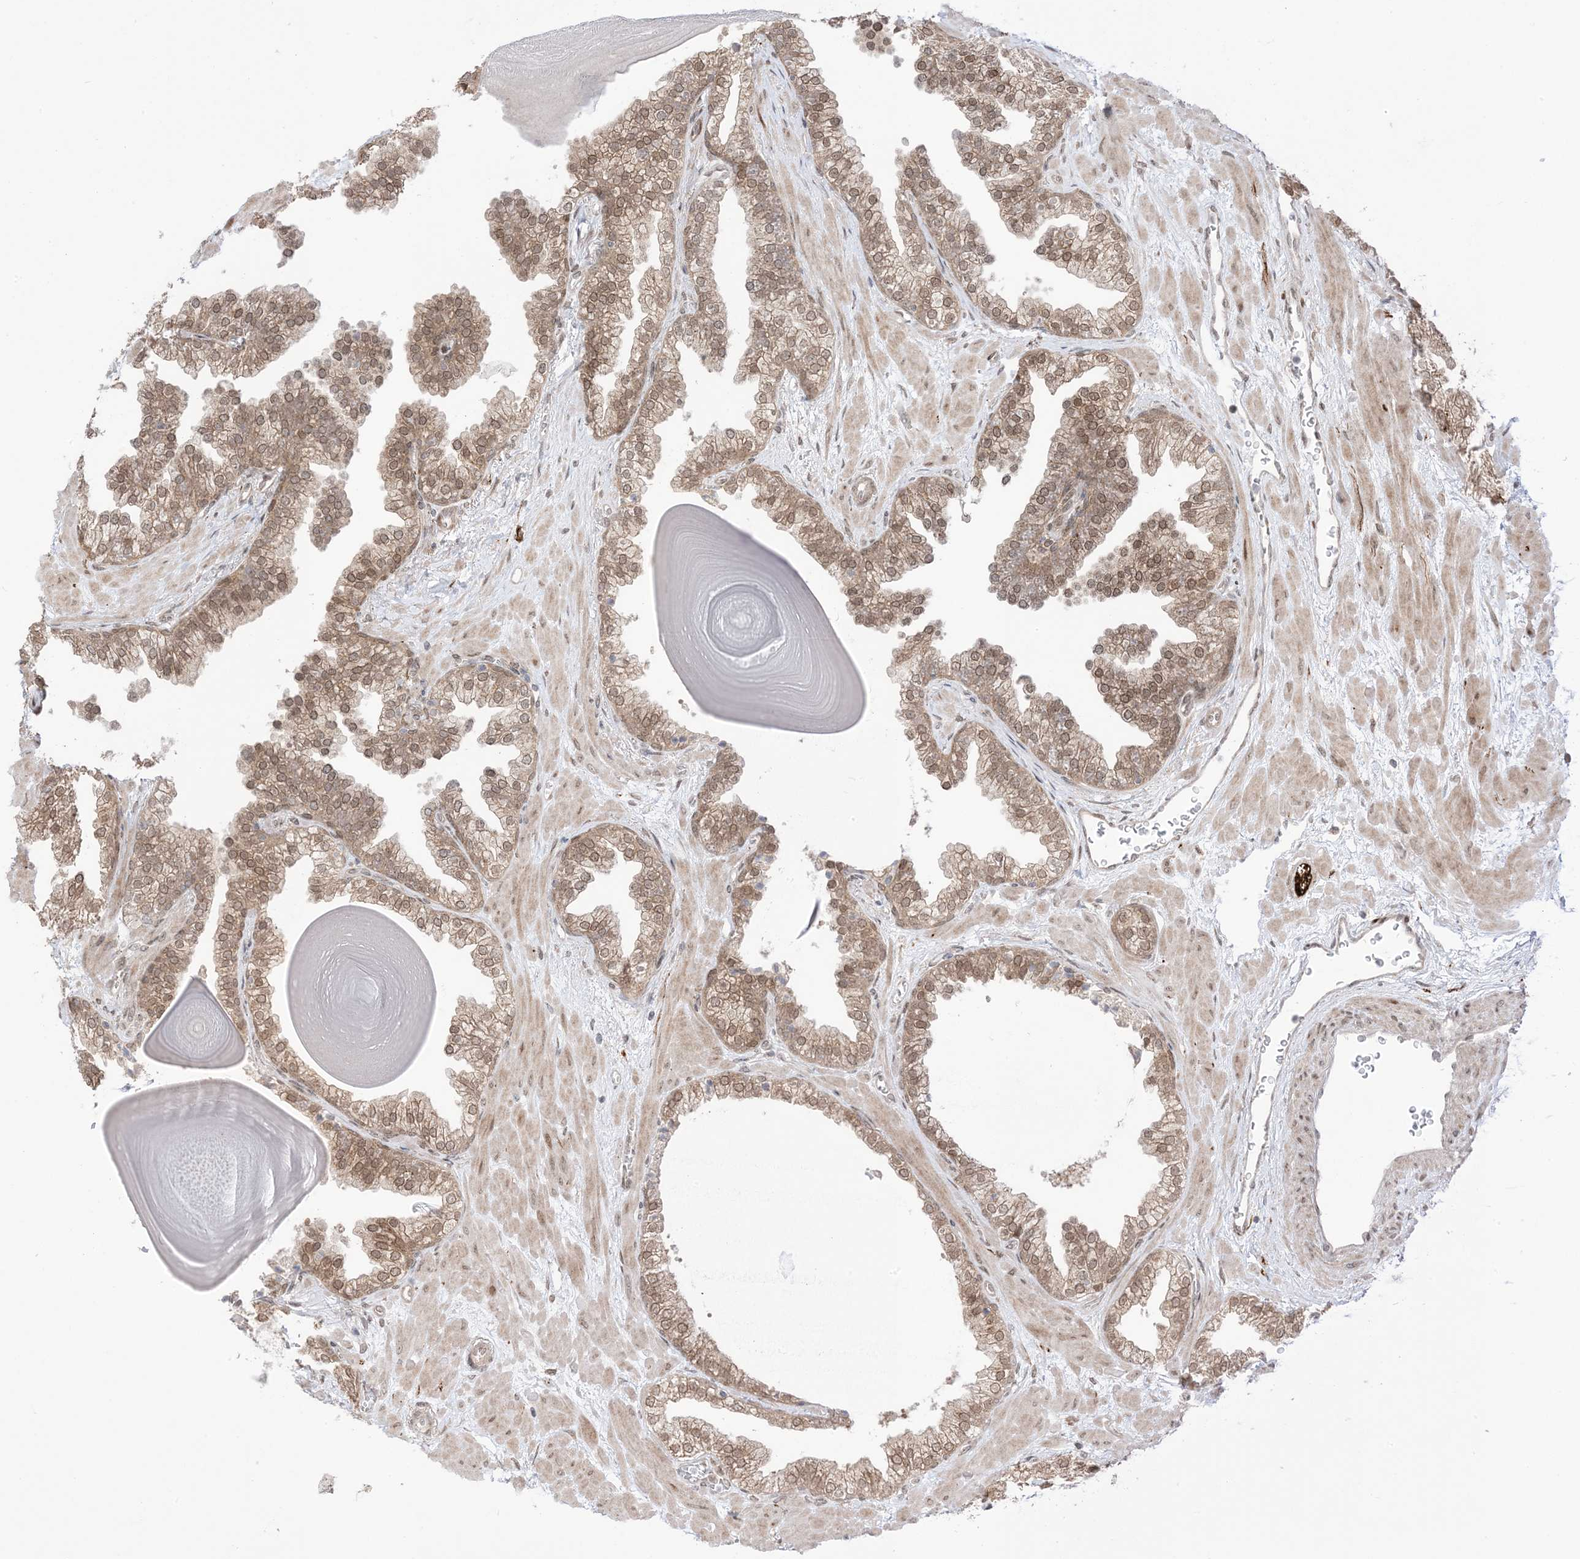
{"staining": {"intensity": "moderate", "quantity": ">75%", "location": "cytoplasmic/membranous,nuclear"}, "tissue": "prostate", "cell_type": "Glandular cells", "image_type": "normal", "snomed": [{"axis": "morphology", "description": "Normal tissue, NOS"}, {"axis": "topography", "description": "Prostate"}], "caption": "A brown stain highlights moderate cytoplasmic/membranous,nuclear staining of a protein in glandular cells of unremarkable human prostate.", "gene": "UBE2E2", "patient": {"sex": "male", "age": 48}}